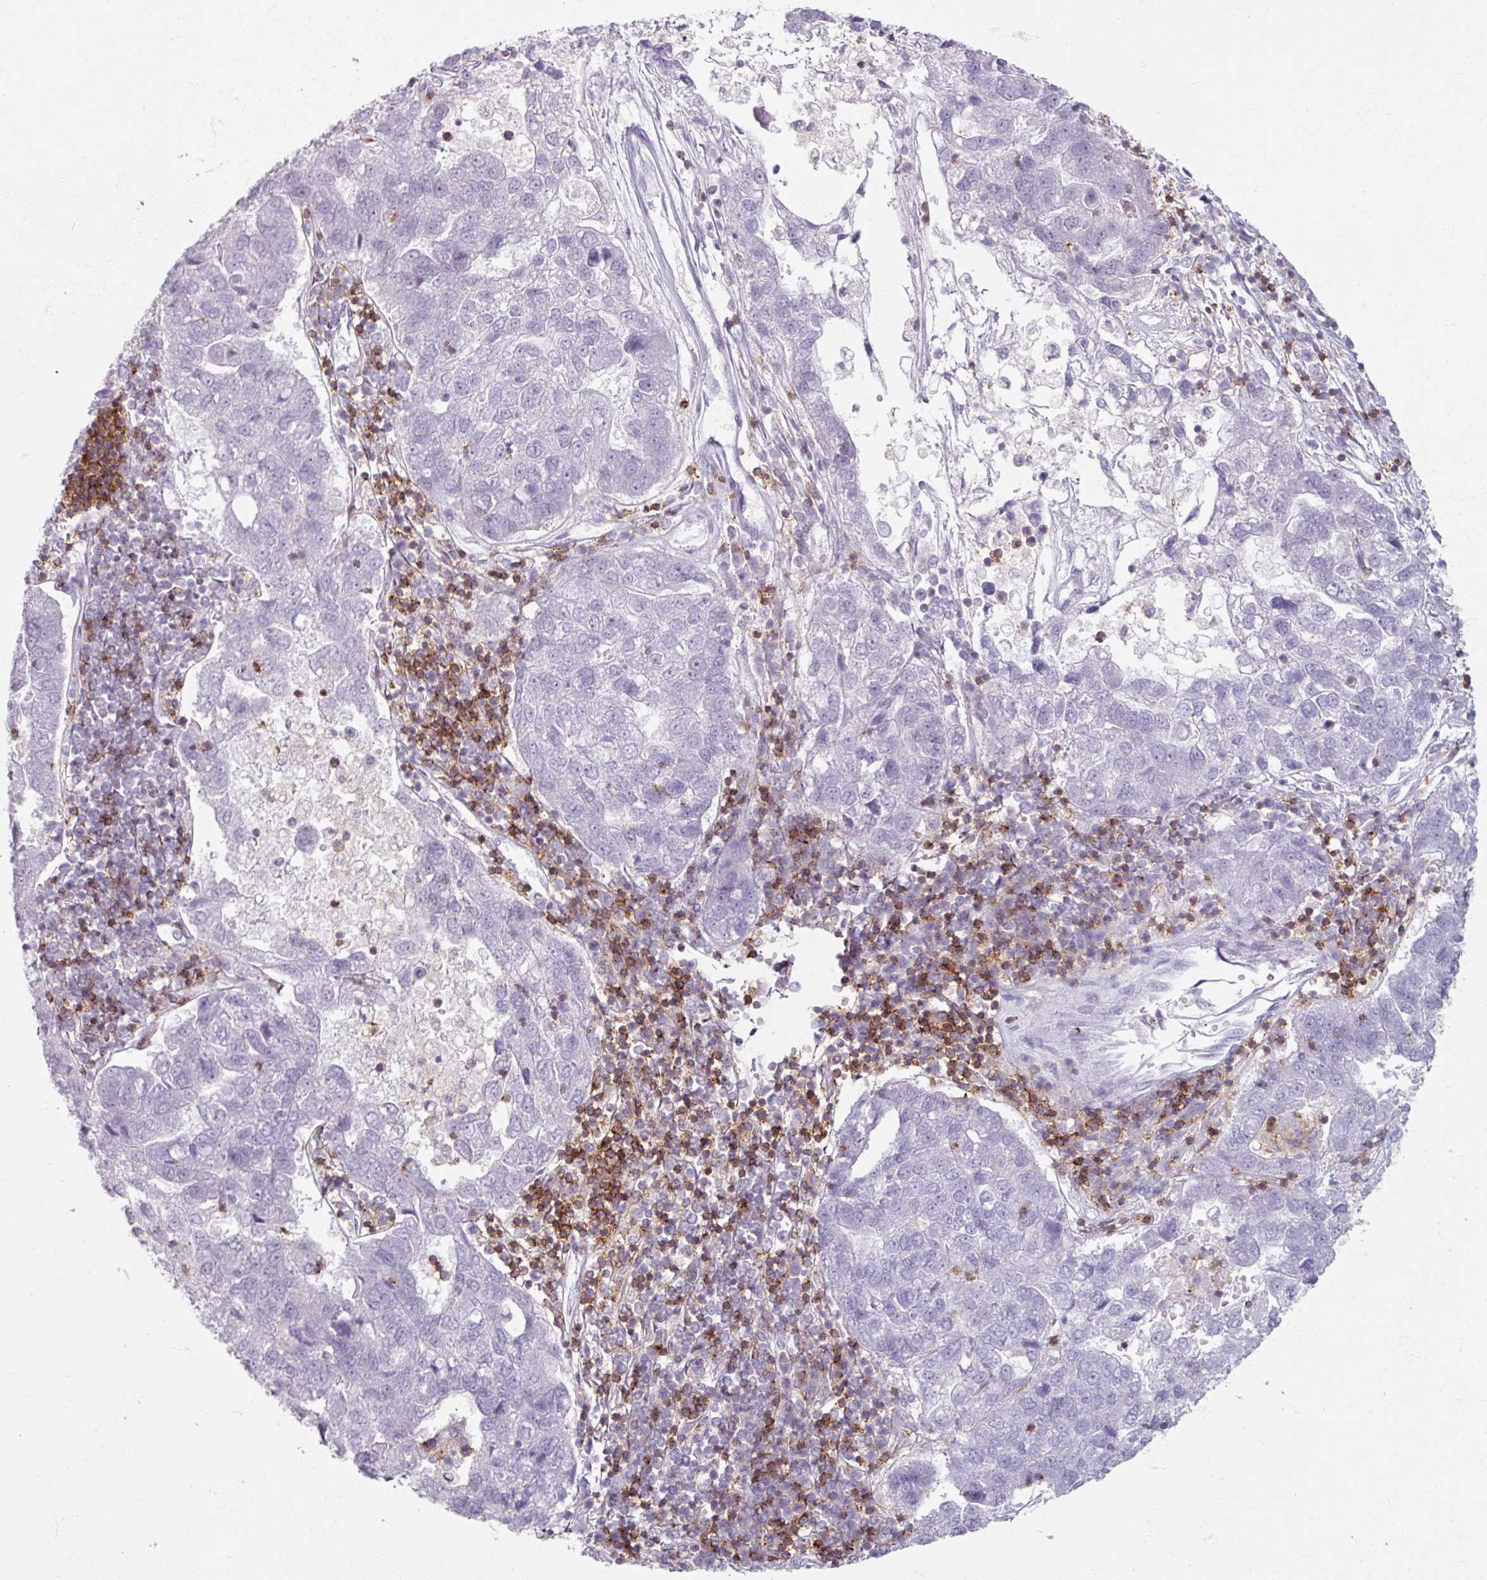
{"staining": {"intensity": "negative", "quantity": "none", "location": "none"}, "tissue": "pancreatic cancer", "cell_type": "Tumor cells", "image_type": "cancer", "snomed": [{"axis": "morphology", "description": "Adenocarcinoma, NOS"}, {"axis": "topography", "description": "Pancreas"}], "caption": "DAB (3,3'-diaminobenzidine) immunohistochemical staining of human pancreatic cancer reveals no significant staining in tumor cells.", "gene": "PTPRC", "patient": {"sex": "female", "age": 61}}